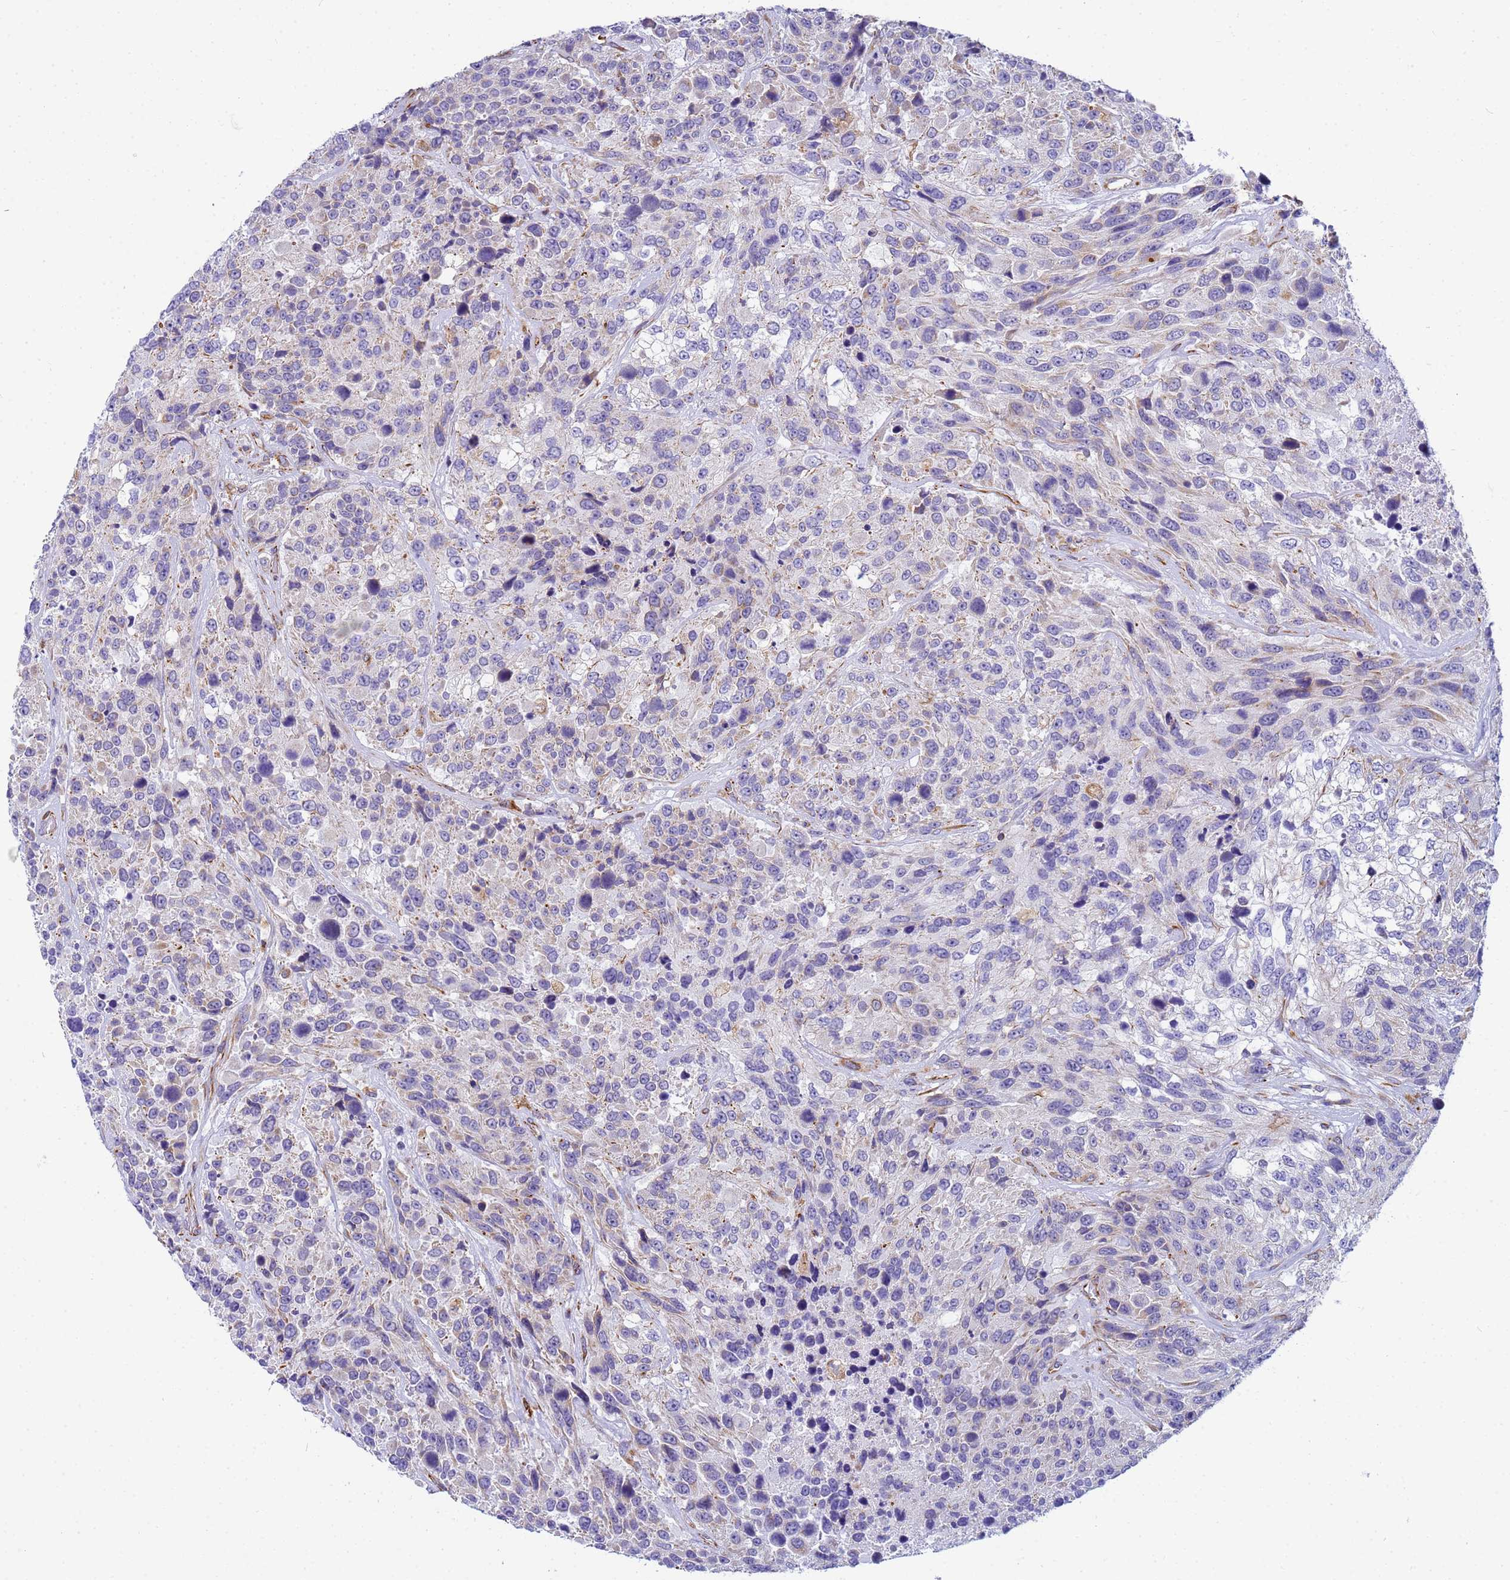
{"staining": {"intensity": "moderate", "quantity": "<25%", "location": "cytoplasmic/membranous"}, "tissue": "urothelial cancer", "cell_type": "Tumor cells", "image_type": "cancer", "snomed": [{"axis": "morphology", "description": "Urothelial carcinoma, High grade"}, {"axis": "topography", "description": "Urinary bladder"}], "caption": "Tumor cells show low levels of moderate cytoplasmic/membranous expression in about <25% of cells in human urothelial cancer.", "gene": "UBXN2B", "patient": {"sex": "female", "age": 70}}